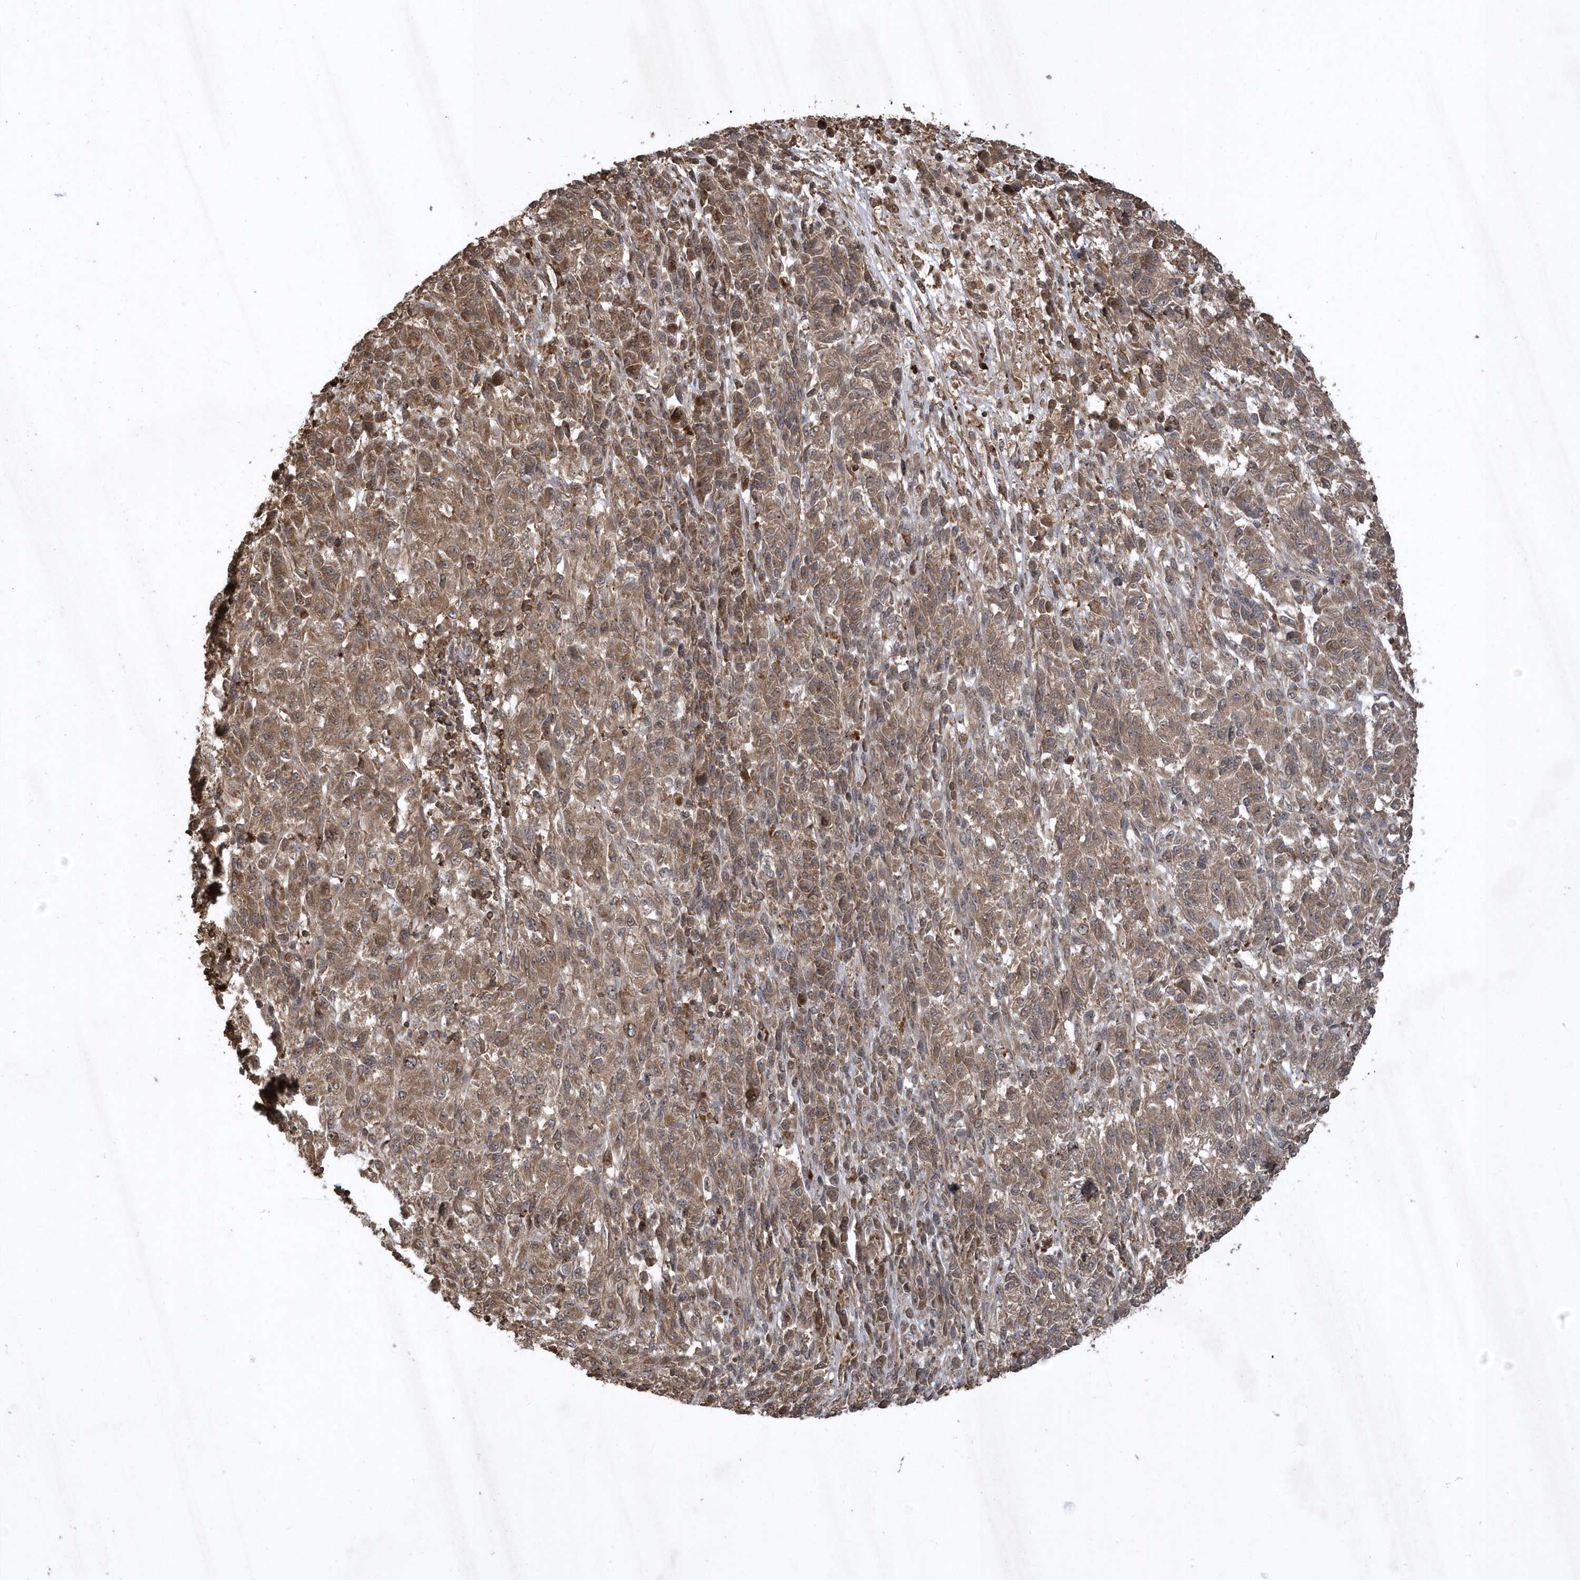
{"staining": {"intensity": "moderate", "quantity": ">75%", "location": "cytoplasmic/membranous"}, "tissue": "melanoma", "cell_type": "Tumor cells", "image_type": "cancer", "snomed": [{"axis": "morphology", "description": "Malignant melanoma, Metastatic site"}, {"axis": "topography", "description": "Lung"}], "caption": "Immunohistochemical staining of melanoma exhibits medium levels of moderate cytoplasmic/membranous staining in approximately >75% of tumor cells. The staining was performed using DAB to visualize the protein expression in brown, while the nuclei were stained in blue with hematoxylin (Magnification: 20x).", "gene": "SENP8", "patient": {"sex": "male", "age": 64}}